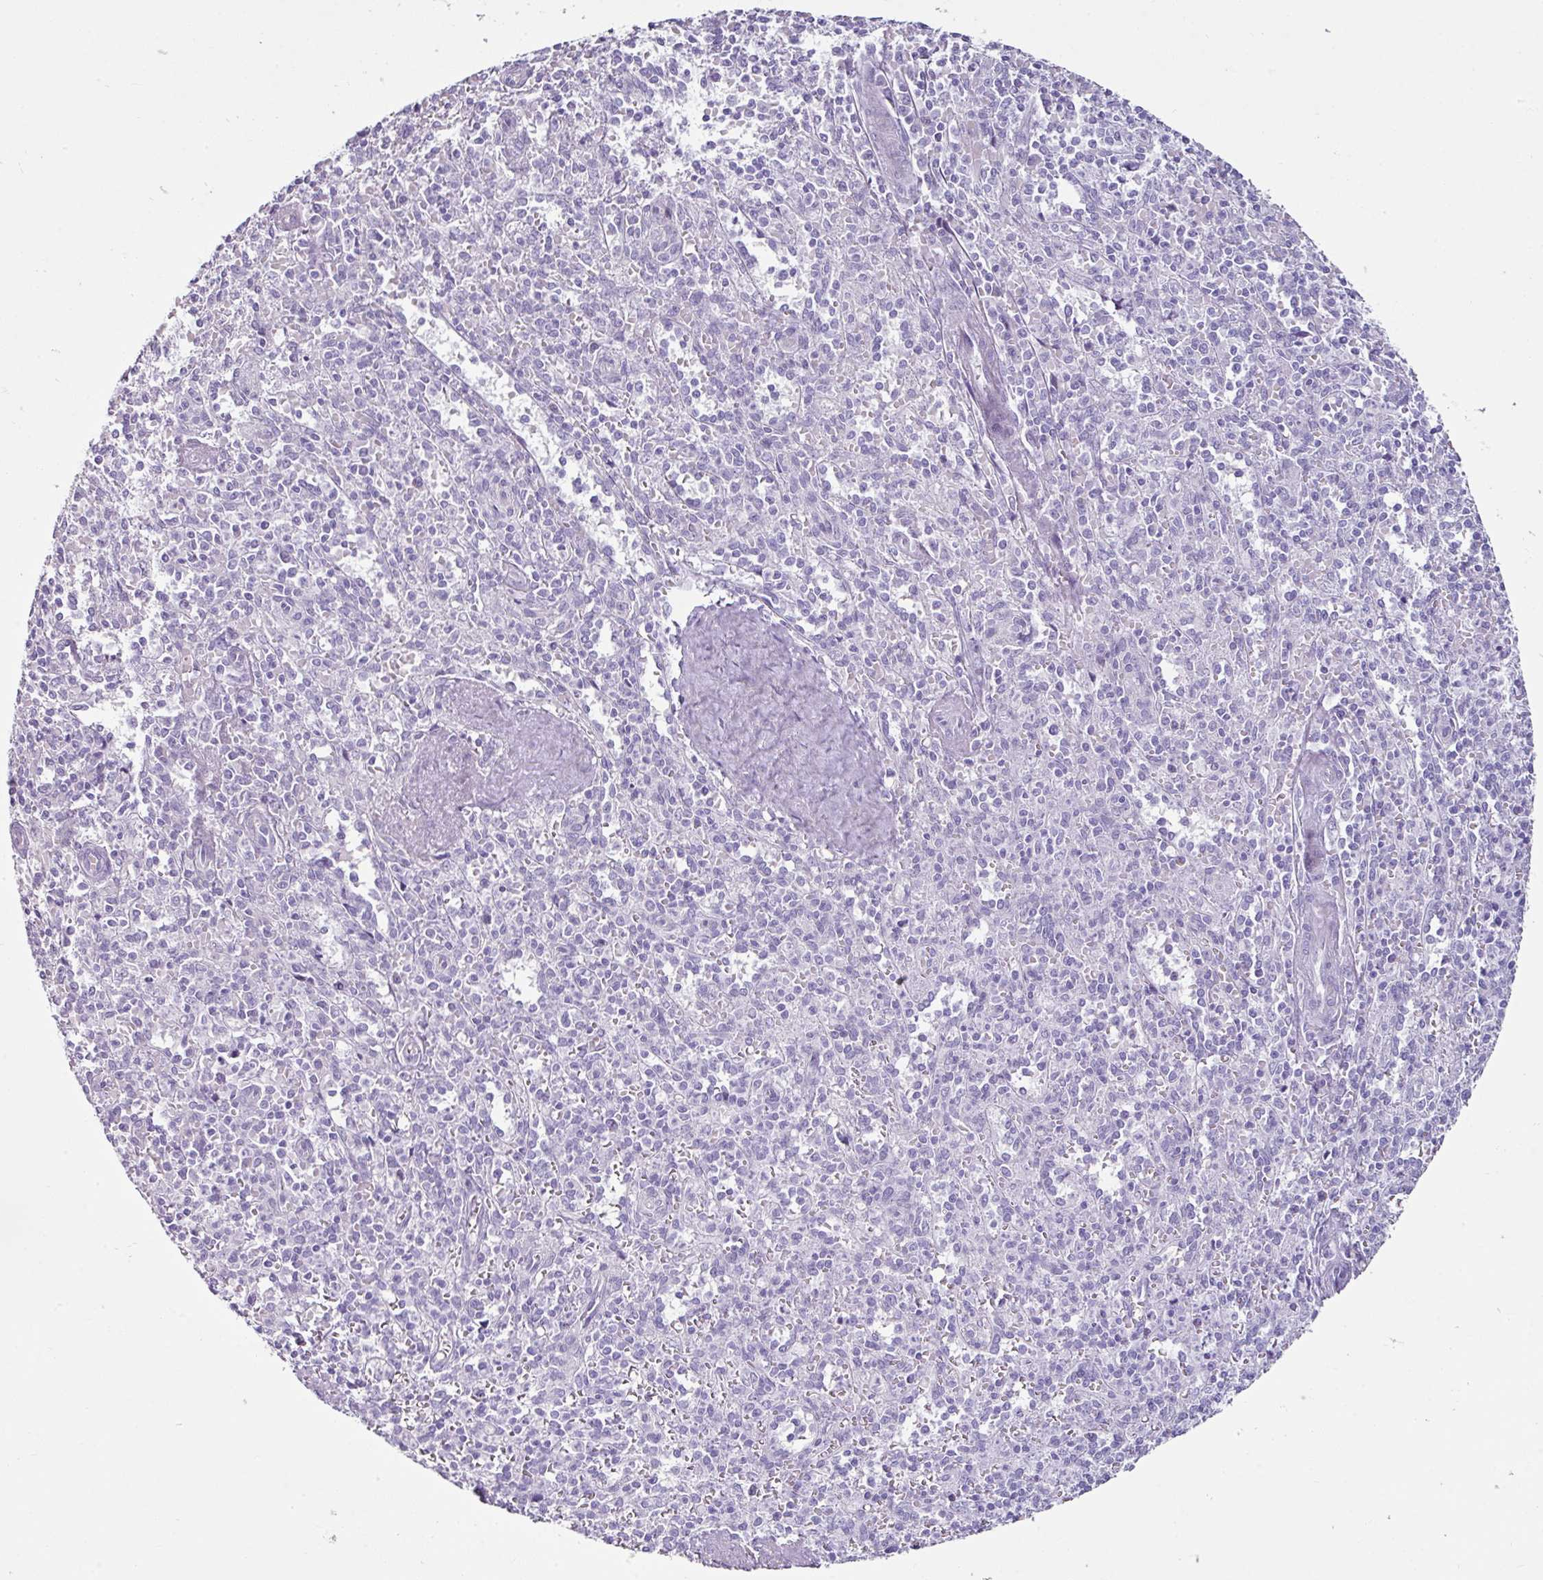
{"staining": {"intensity": "negative", "quantity": "none", "location": "none"}, "tissue": "spleen", "cell_type": "Cells in red pulp", "image_type": "normal", "snomed": [{"axis": "morphology", "description": "Normal tissue, NOS"}, {"axis": "topography", "description": "Spleen"}], "caption": "IHC image of benign spleen stained for a protein (brown), which shows no expression in cells in red pulp.", "gene": "TRA2A", "patient": {"sex": "female", "age": 70}}